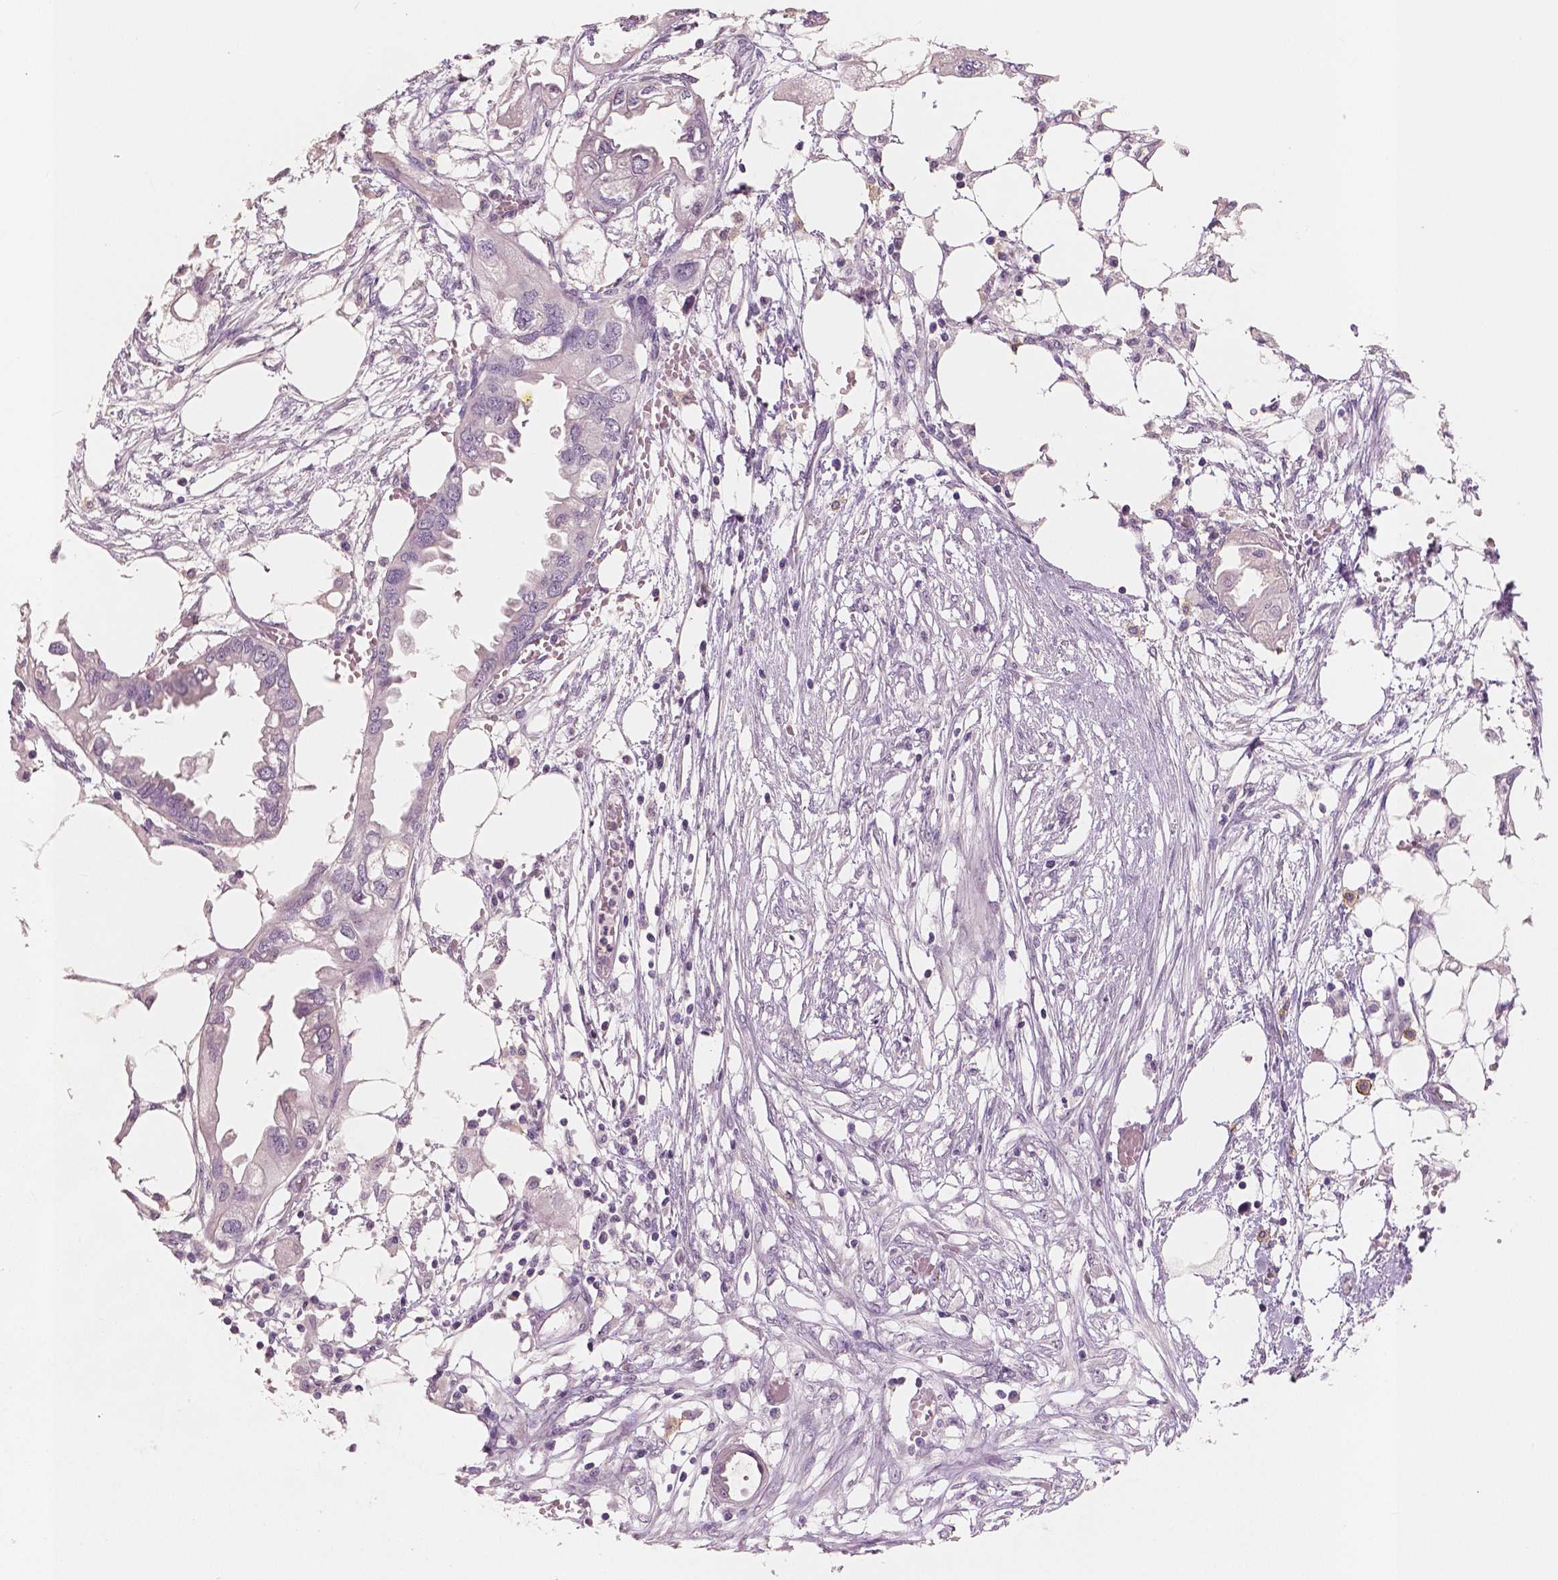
{"staining": {"intensity": "negative", "quantity": "none", "location": "none"}, "tissue": "endometrial cancer", "cell_type": "Tumor cells", "image_type": "cancer", "snomed": [{"axis": "morphology", "description": "Adenocarcinoma, NOS"}, {"axis": "morphology", "description": "Adenocarcinoma, metastatic, NOS"}, {"axis": "topography", "description": "Adipose tissue"}, {"axis": "topography", "description": "Endometrium"}], "caption": "There is no significant staining in tumor cells of endometrial cancer.", "gene": "KIT", "patient": {"sex": "female", "age": 67}}